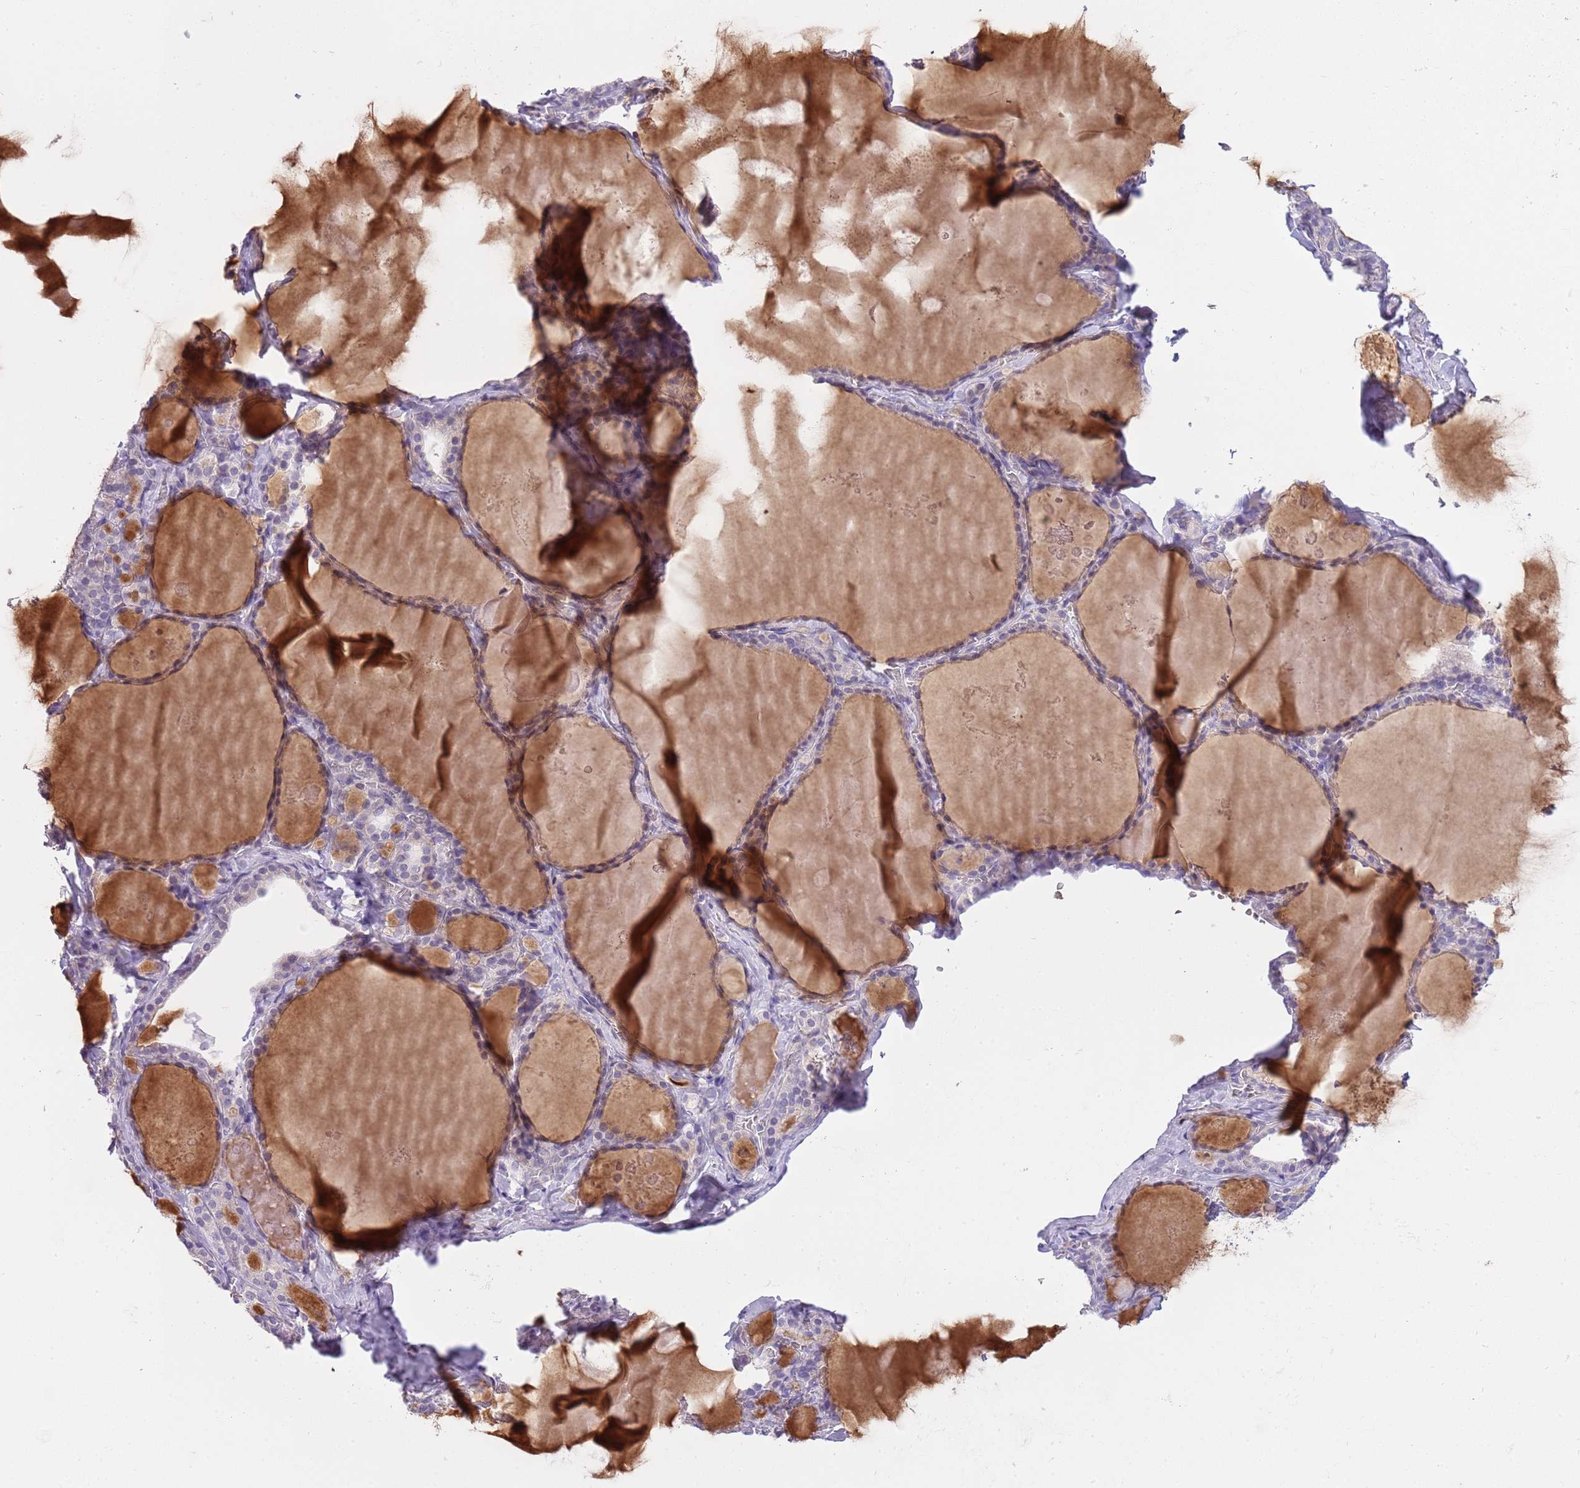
{"staining": {"intensity": "negative", "quantity": "none", "location": "none"}, "tissue": "thyroid gland", "cell_type": "Glandular cells", "image_type": "normal", "snomed": [{"axis": "morphology", "description": "Normal tissue, NOS"}, {"axis": "topography", "description": "Thyroid gland"}], "caption": "An immunohistochemistry (IHC) image of unremarkable thyroid gland is shown. There is no staining in glandular cells of thyroid gland.", "gene": "CFAP73", "patient": {"sex": "male", "age": 56}}